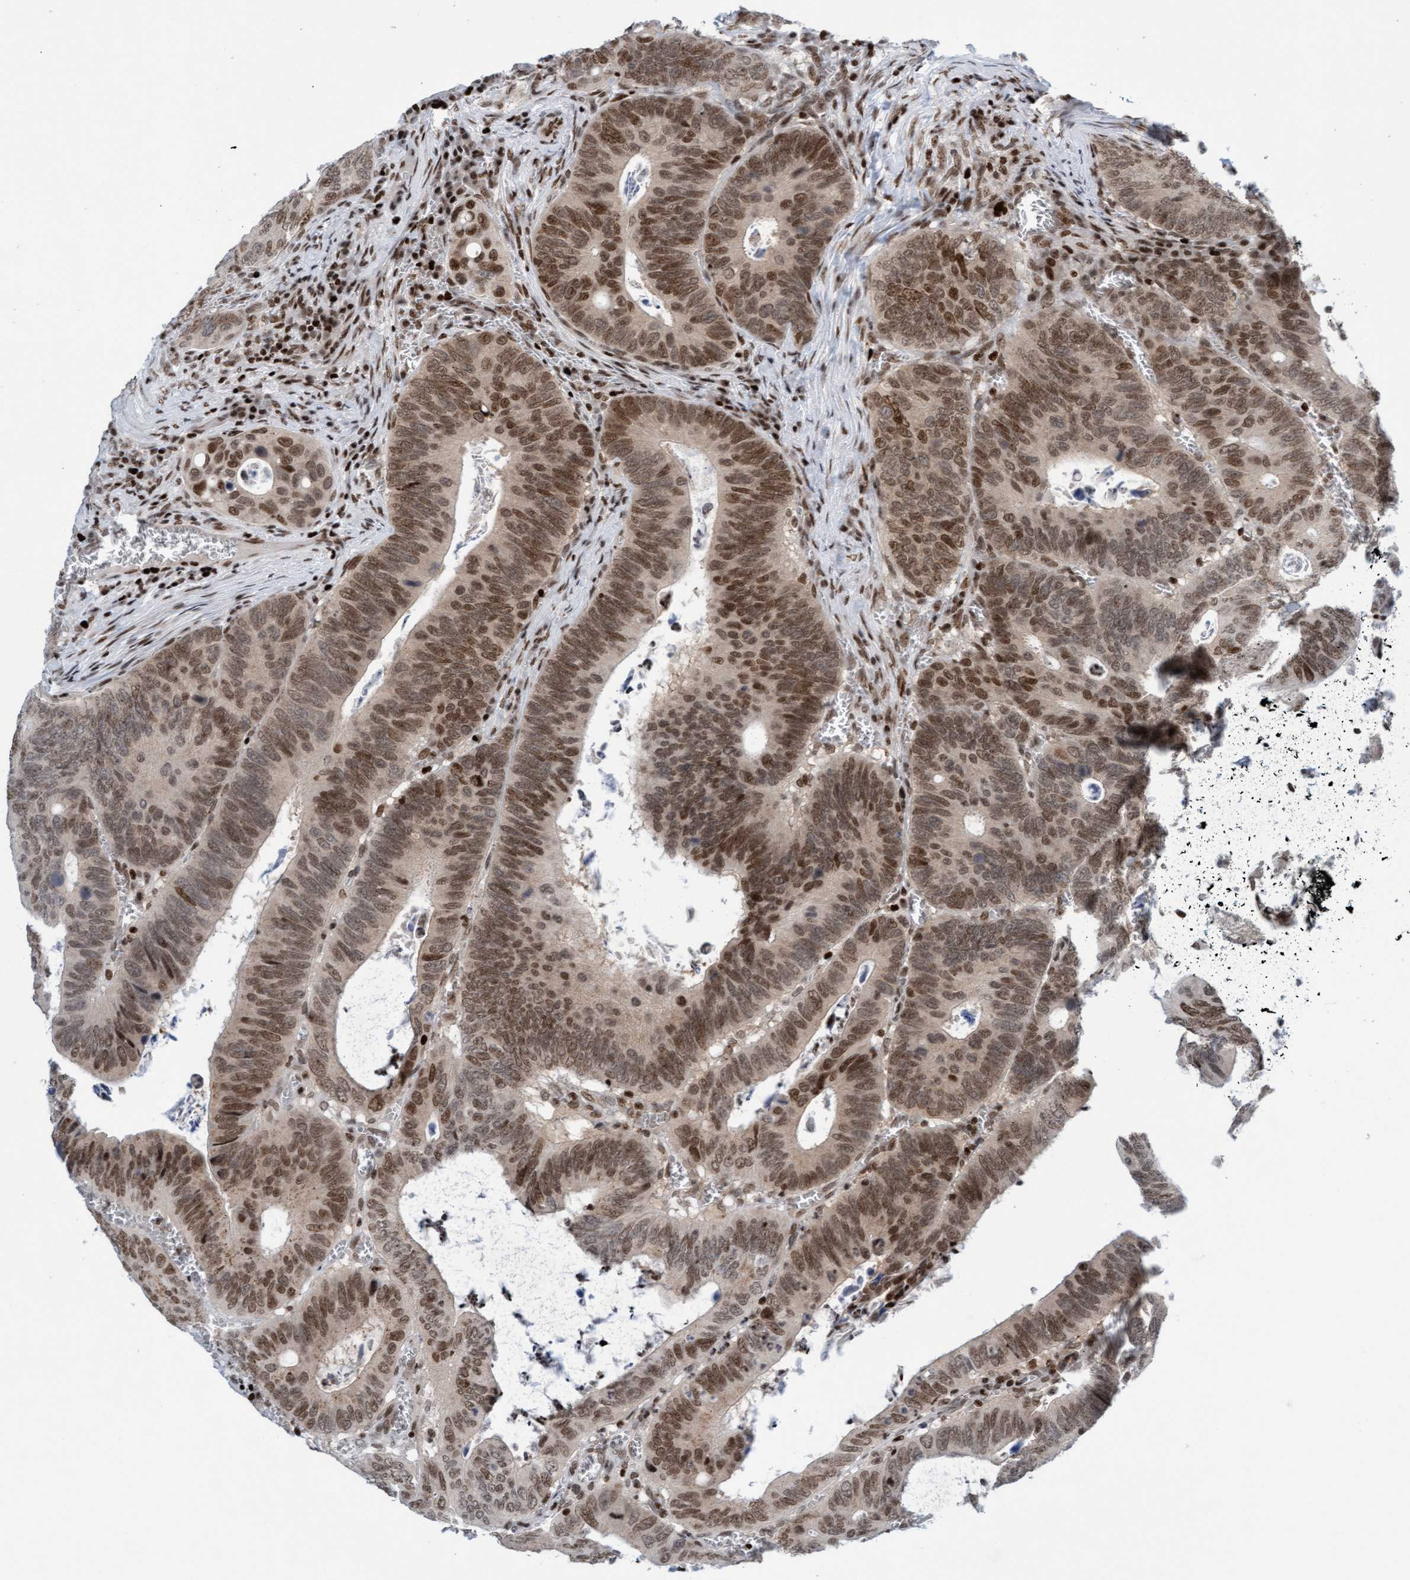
{"staining": {"intensity": "moderate", "quantity": ">75%", "location": "nuclear"}, "tissue": "colorectal cancer", "cell_type": "Tumor cells", "image_type": "cancer", "snomed": [{"axis": "morphology", "description": "Inflammation, NOS"}, {"axis": "morphology", "description": "Adenocarcinoma, NOS"}, {"axis": "topography", "description": "Colon"}], "caption": "A brown stain highlights moderate nuclear staining of a protein in human colorectal adenocarcinoma tumor cells.", "gene": "GLRX2", "patient": {"sex": "male", "age": 72}}